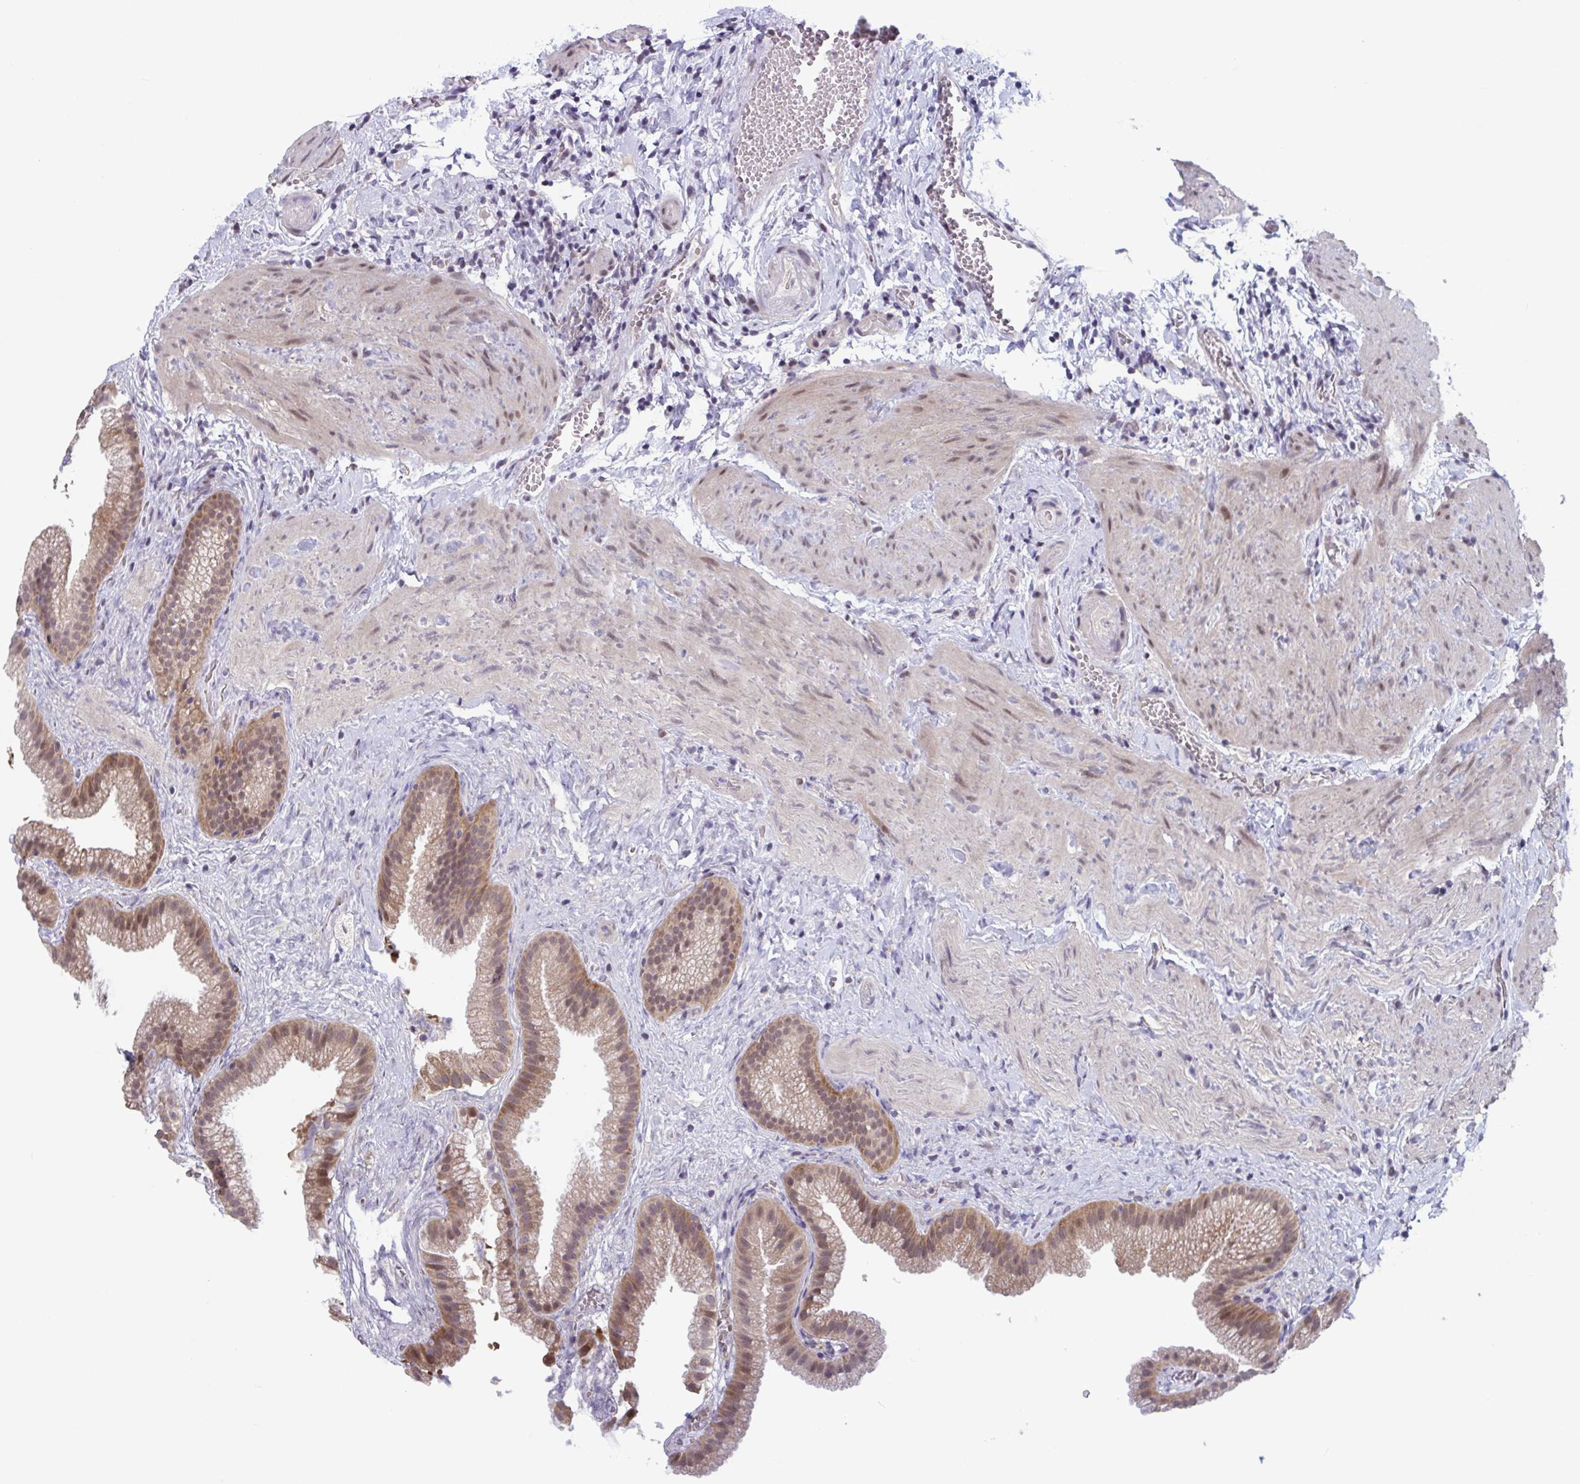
{"staining": {"intensity": "moderate", "quantity": ">75%", "location": "cytoplasmic/membranous,nuclear"}, "tissue": "gallbladder", "cell_type": "Glandular cells", "image_type": "normal", "snomed": [{"axis": "morphology", "description": "Normal tissue, NOS"}, {"axis": "topography", "description": "Gallbladder"}], "caption": "Immunohistochemistry photomicrograph of benign human gallbladder stained for a protein (brown), which exhibits medium levels of moderate cytoplasmic/membranous,nuclear positivity in approximately >75% of glandular cells.", "gene": "RIOK1", "patient": {"sex": "female", "age": 63}}